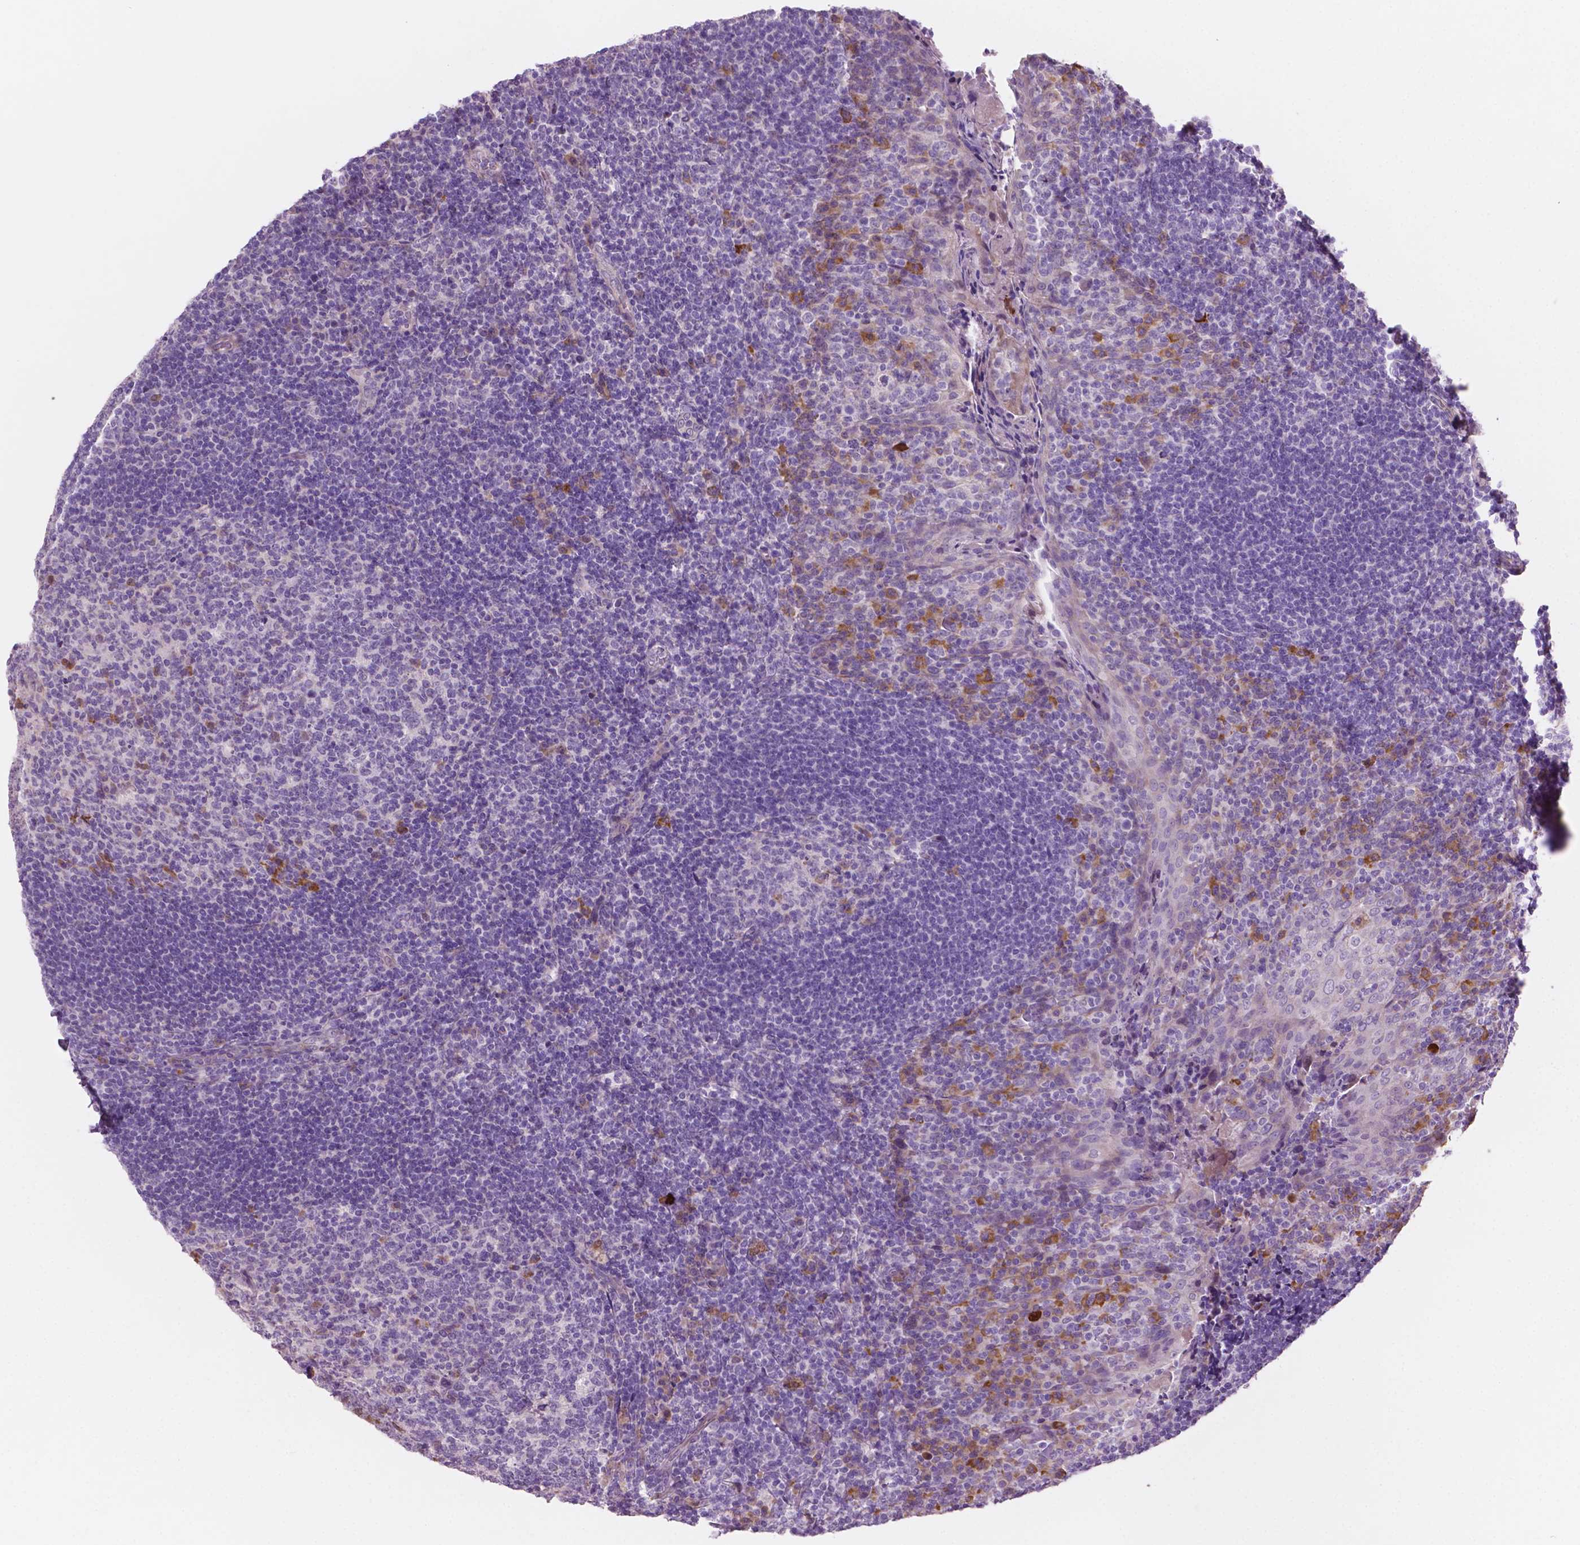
{"staining": {"intensity": "moderate", "quantity": "<25%", "location": "cytoplasmic/membranous"}, "tissue": "tonsil", "cell_type": "Germinal center cells", "image_type": "normal", "snomed": [{"axis": "morphology", "description": "Normal tissue, NOS"}, {"axis": "topography", "description": "Tonsil"}], "caption": "DAB immunohistochemical staining of normal human tonsil demonstrates moderate cytoplasmic/membranous protein positivity in about <25% of germinal center cells. (Brightfield microscopy of DAB IHC at high magnification).", "gene": "LRP1B", "patient": {"sex": "female", "age": 10}}